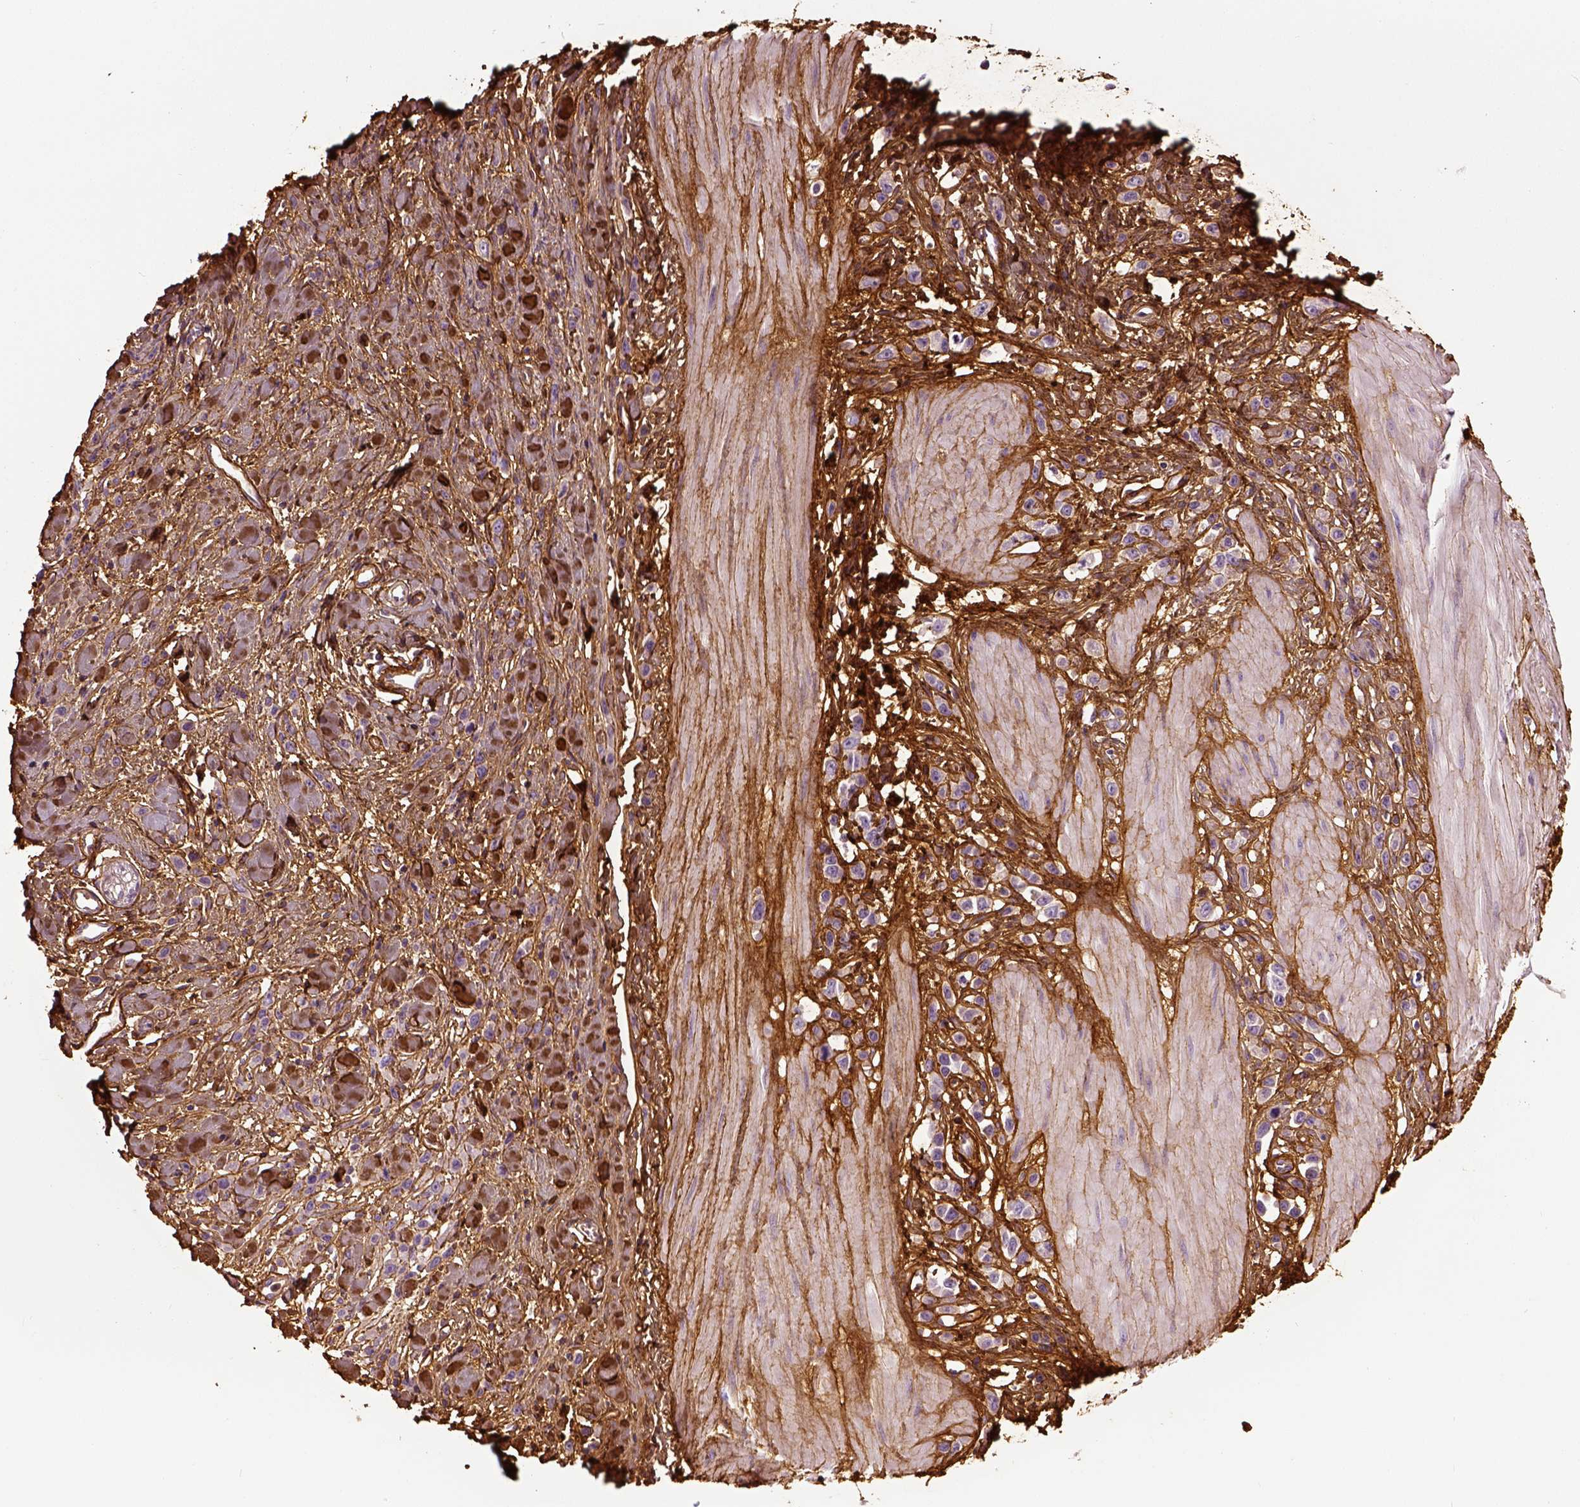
{"staining": {"intensity": "negative", "quantity": "none", "location": "none"}, "tissue": "stomach cancer", "cell_type": "Tumor cells", "image_type": "cancer", "snomed": [{"axis": "morphology", "description": "Adenocarcinoma, NOS"}, {"axis": "topography", "description": "Stomach"}], "caption": "Immunohistochemical staining of human adenocarcinoma (stomach) demonstrates no significant expression in tumor cells.", "gene": "COL6A2", "patient": {"sex": "male", "age": 47}}